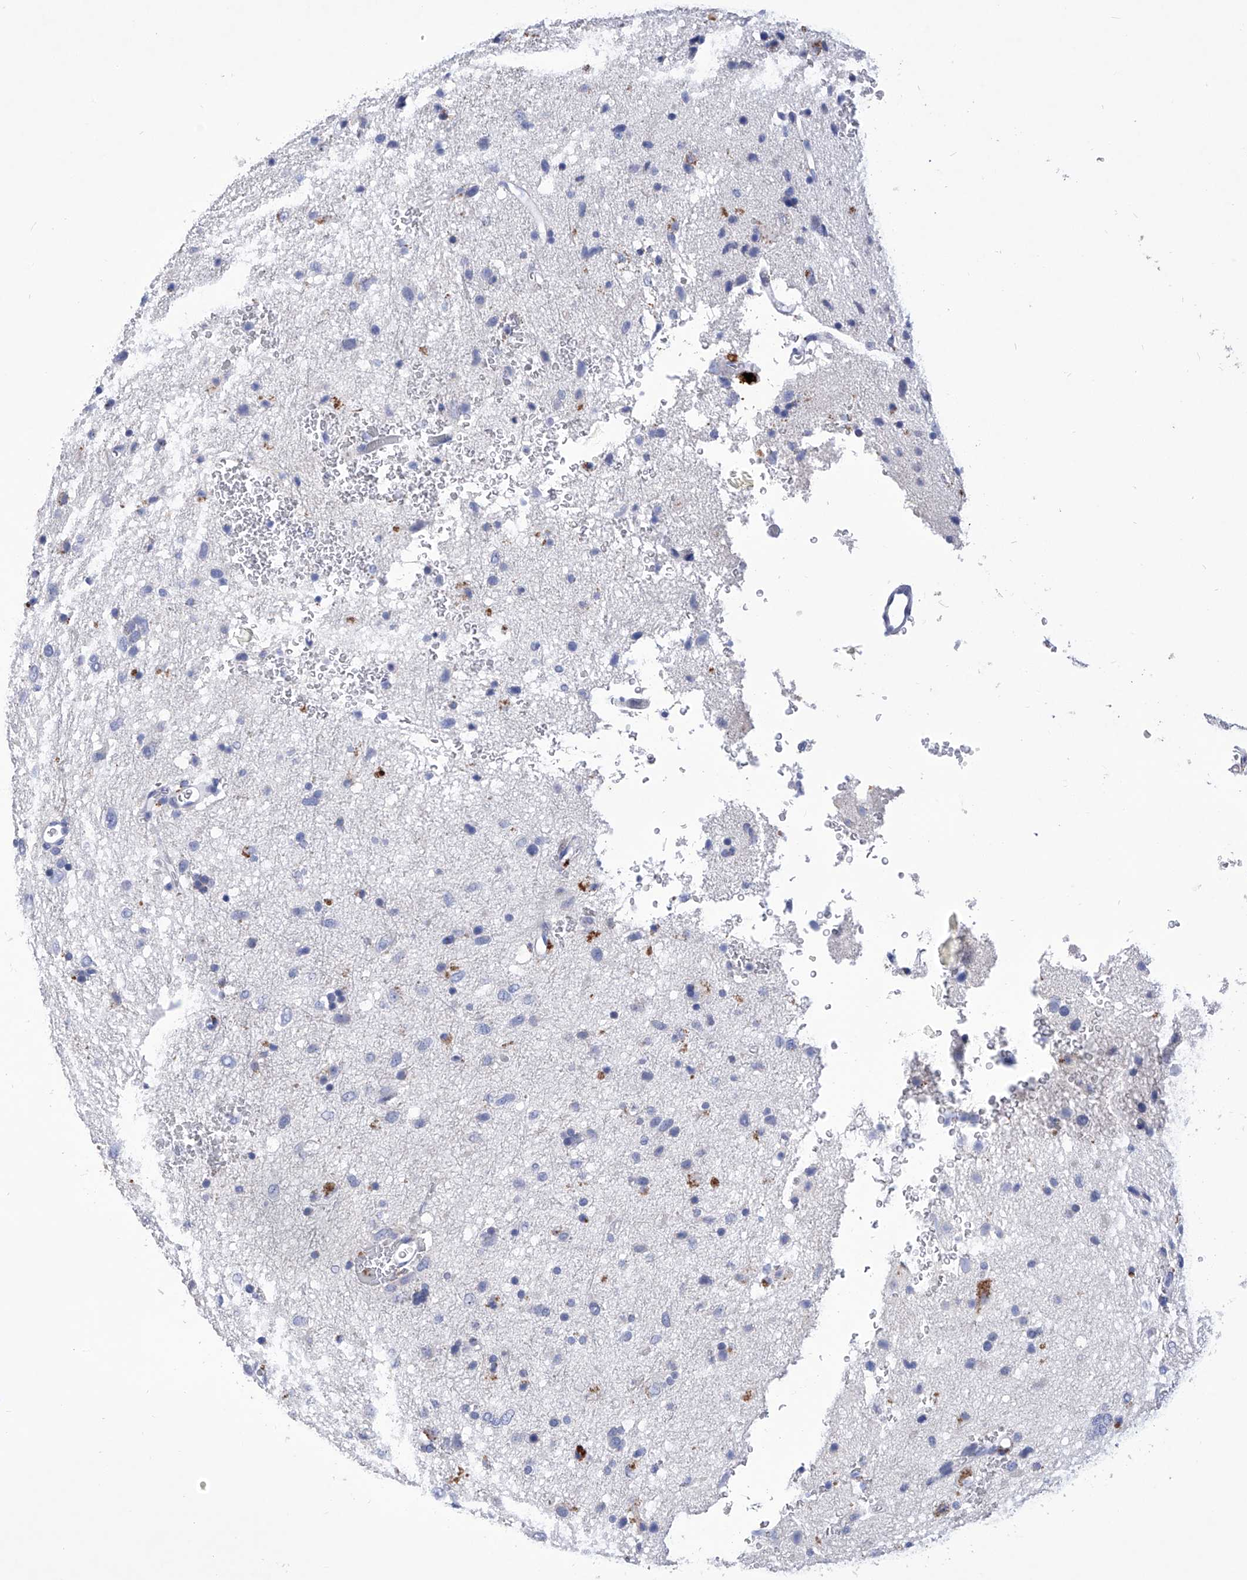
{"staining": {"intensity": "negative", "quantity": "none", "location": "none"}, "tissue": "glioma", "cell_type": "Tumor cells", "image_type": "cancer", "snomed": [{"axis": "morphology", "description": "Glioma, malignant, Low grade"}, {"axis": "topography", "description": "Brain"}], "caption": "Immunohistochemical staining of human malignant glioma (low-grade) displays no significant staining in tumor cells.", "gene": "IFNL2", "patient": {"sex": "male", "age": 77}}